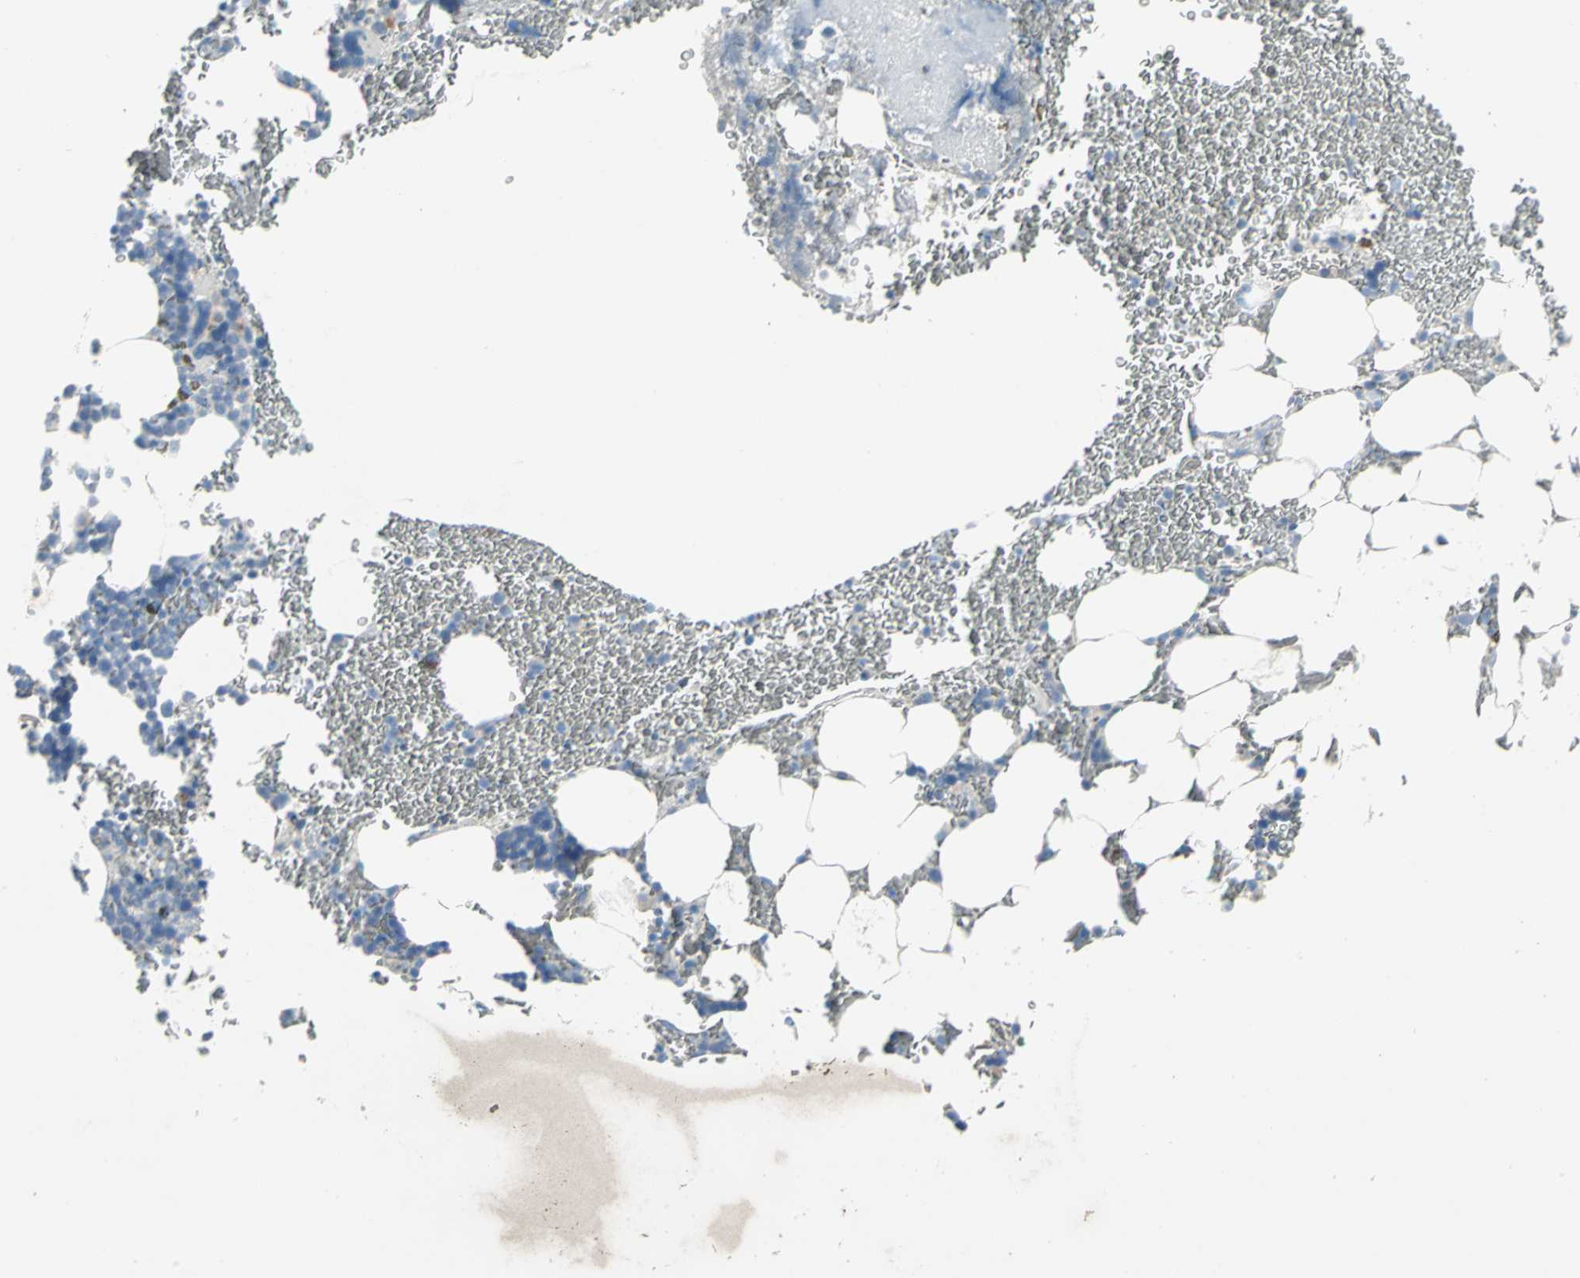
{"staining": {"intensity": "moderate", "quantity": "<25%", "location": "cytoplasmic/membranous"}, "tissue": "bone marrow", "cell_type": "Hematopoietic cells", "image_type": "normal", "snomed": [{"axis": "morphology", "description": "Normal tissue, NOS"}, {"axis": "topography", "description": "Bone marrow"}], "caption": "This micrograph reveals immunohistochemistry staining of benign bone marrow, with low moderate cytoplasmic/membranous positivity in about <25% of hematopoietic cells.", "gene": "PTGDS", "patient": {"sex": "female", "age": 73}}